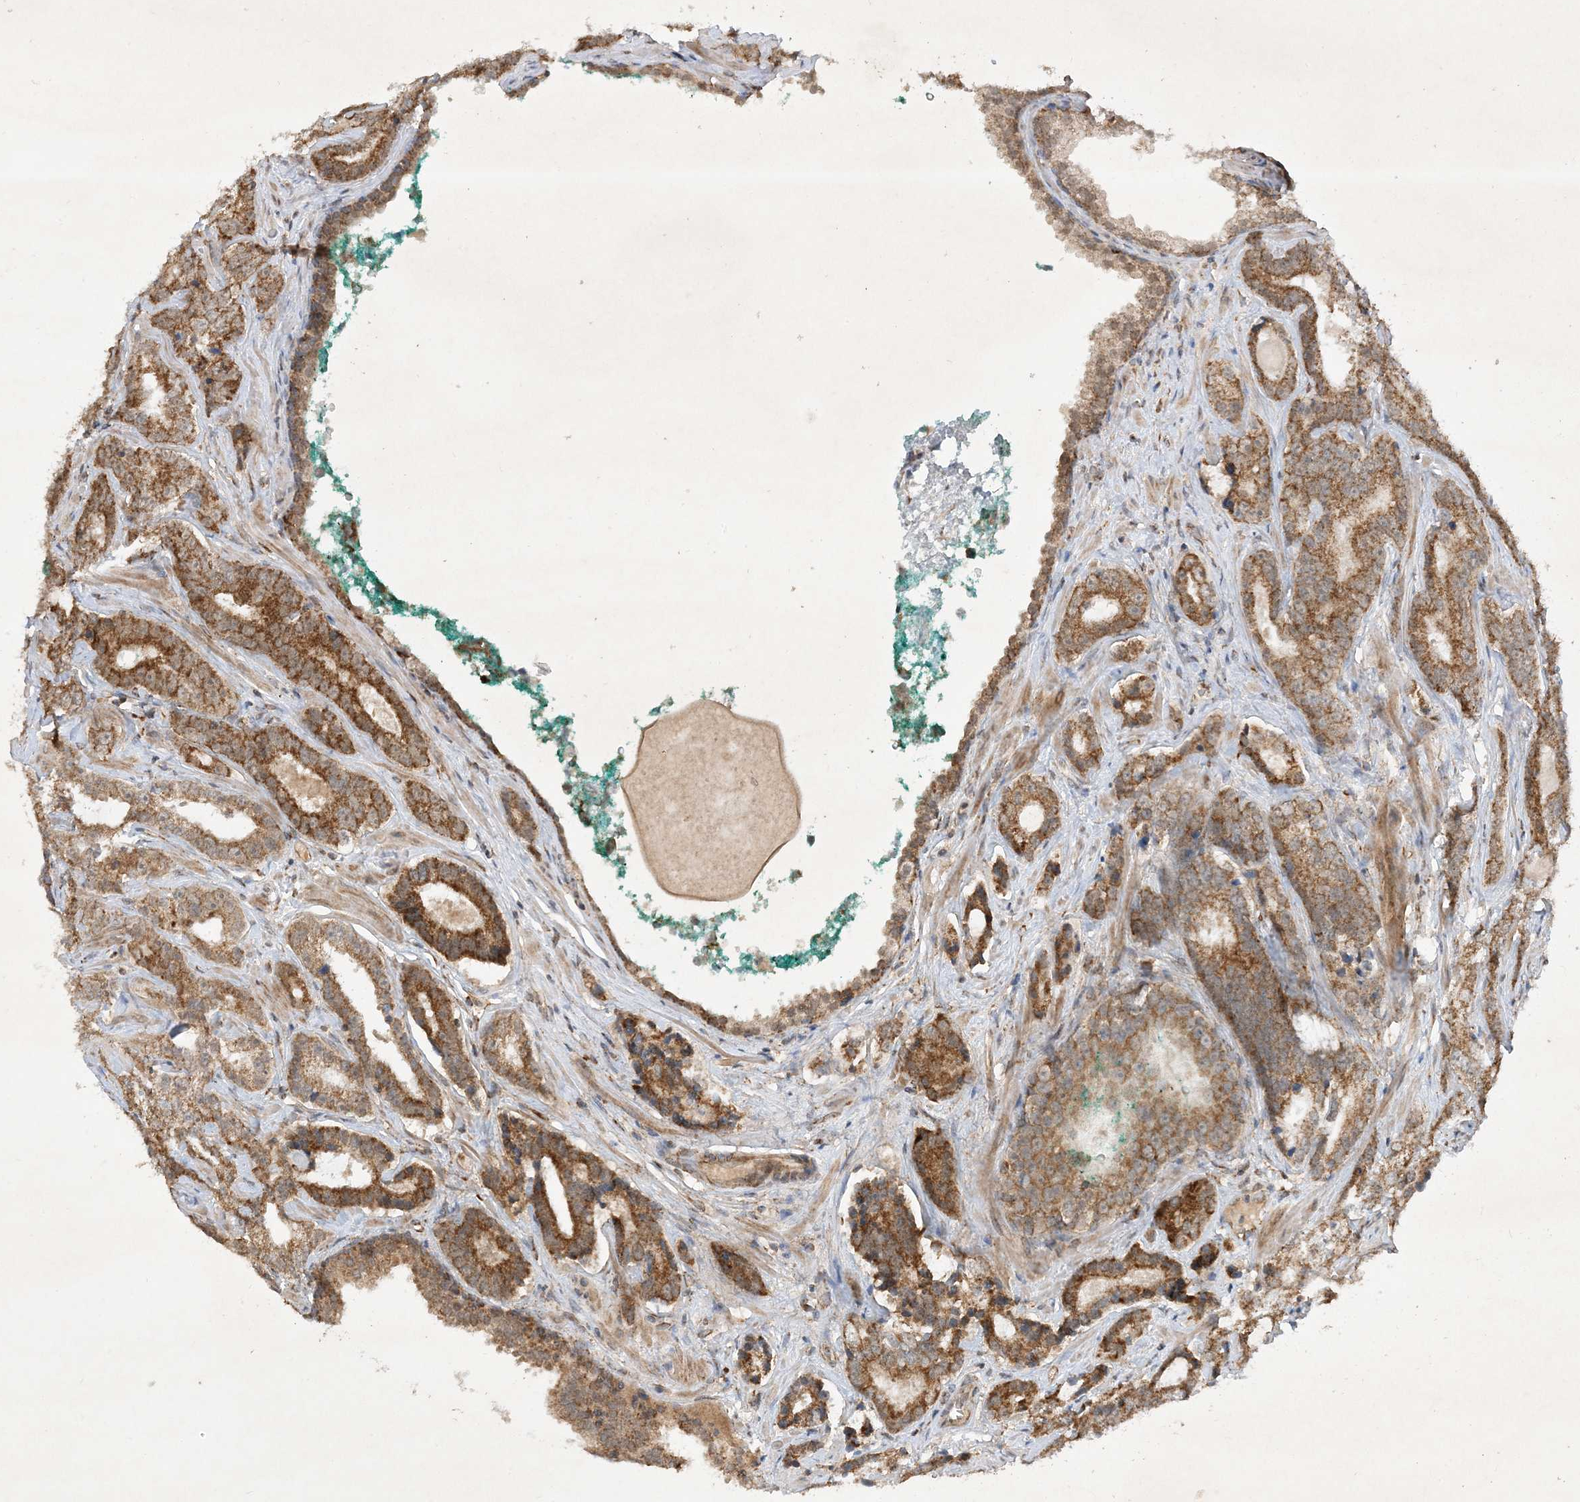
{"staining": {"intensity": "strong", "quantity": ">75%", "location": "cytoplasmic/membranous"}, "tissue": "prostate cancer", "cell_type": "Tumor cells", "image_type": "cancer", "snomed": [{"axis": "morphology", "description": "Adenocarcinoma, High grade"}, {"axis": "topography", "description": "Prostate"}], "caption": "There is high levels of strong cytoplasmic/membranous expression in tumor cells of adenocarcinoma (high-grade) (prostate), as demonstrated by immunohistochemical staining (brown color).", "gene": "NDUFAF3", "patient": {"sex": "male", "age": 62}}